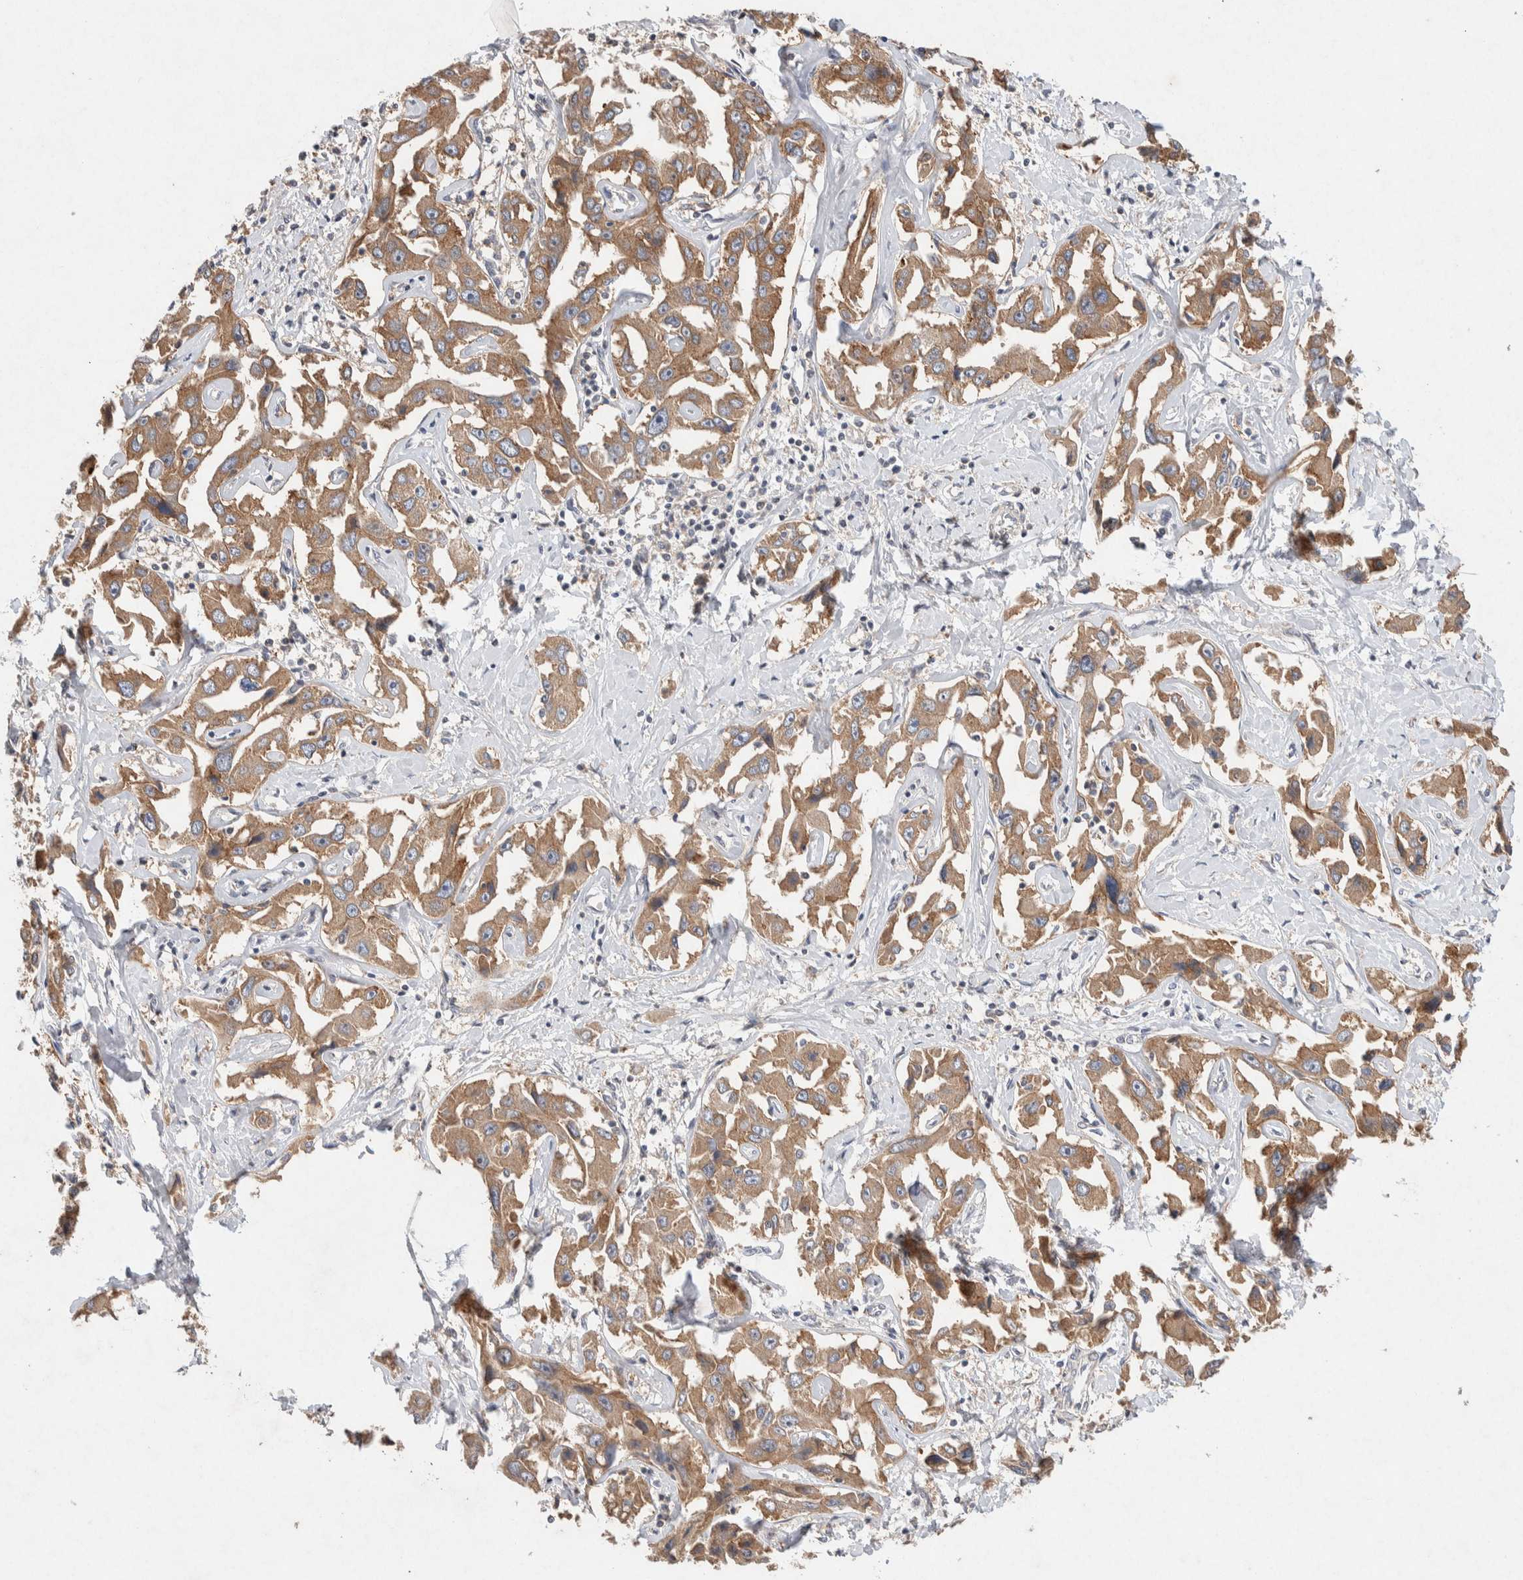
{"staining": {"intensity": "moderate", "quantity": ">75%", "location": "cytoplasmic/membranous"}, "tissue": "liver cancer", "cell_type": "Tumor cells", "image_type": "cancer", "snomed": [{"axis": "morphology", "description": "Cholangiocarcinoma"}, {"axis": "topography", "description": "Liver"}], "caption": "The immunohistochemical stain shows moderate cytoplasmic/membranous staining in tumor cells of cholangiocarcinoma (liver) tissue.", "gene": "CMTM4", "patient": {"sex": "male", "age": 59}}